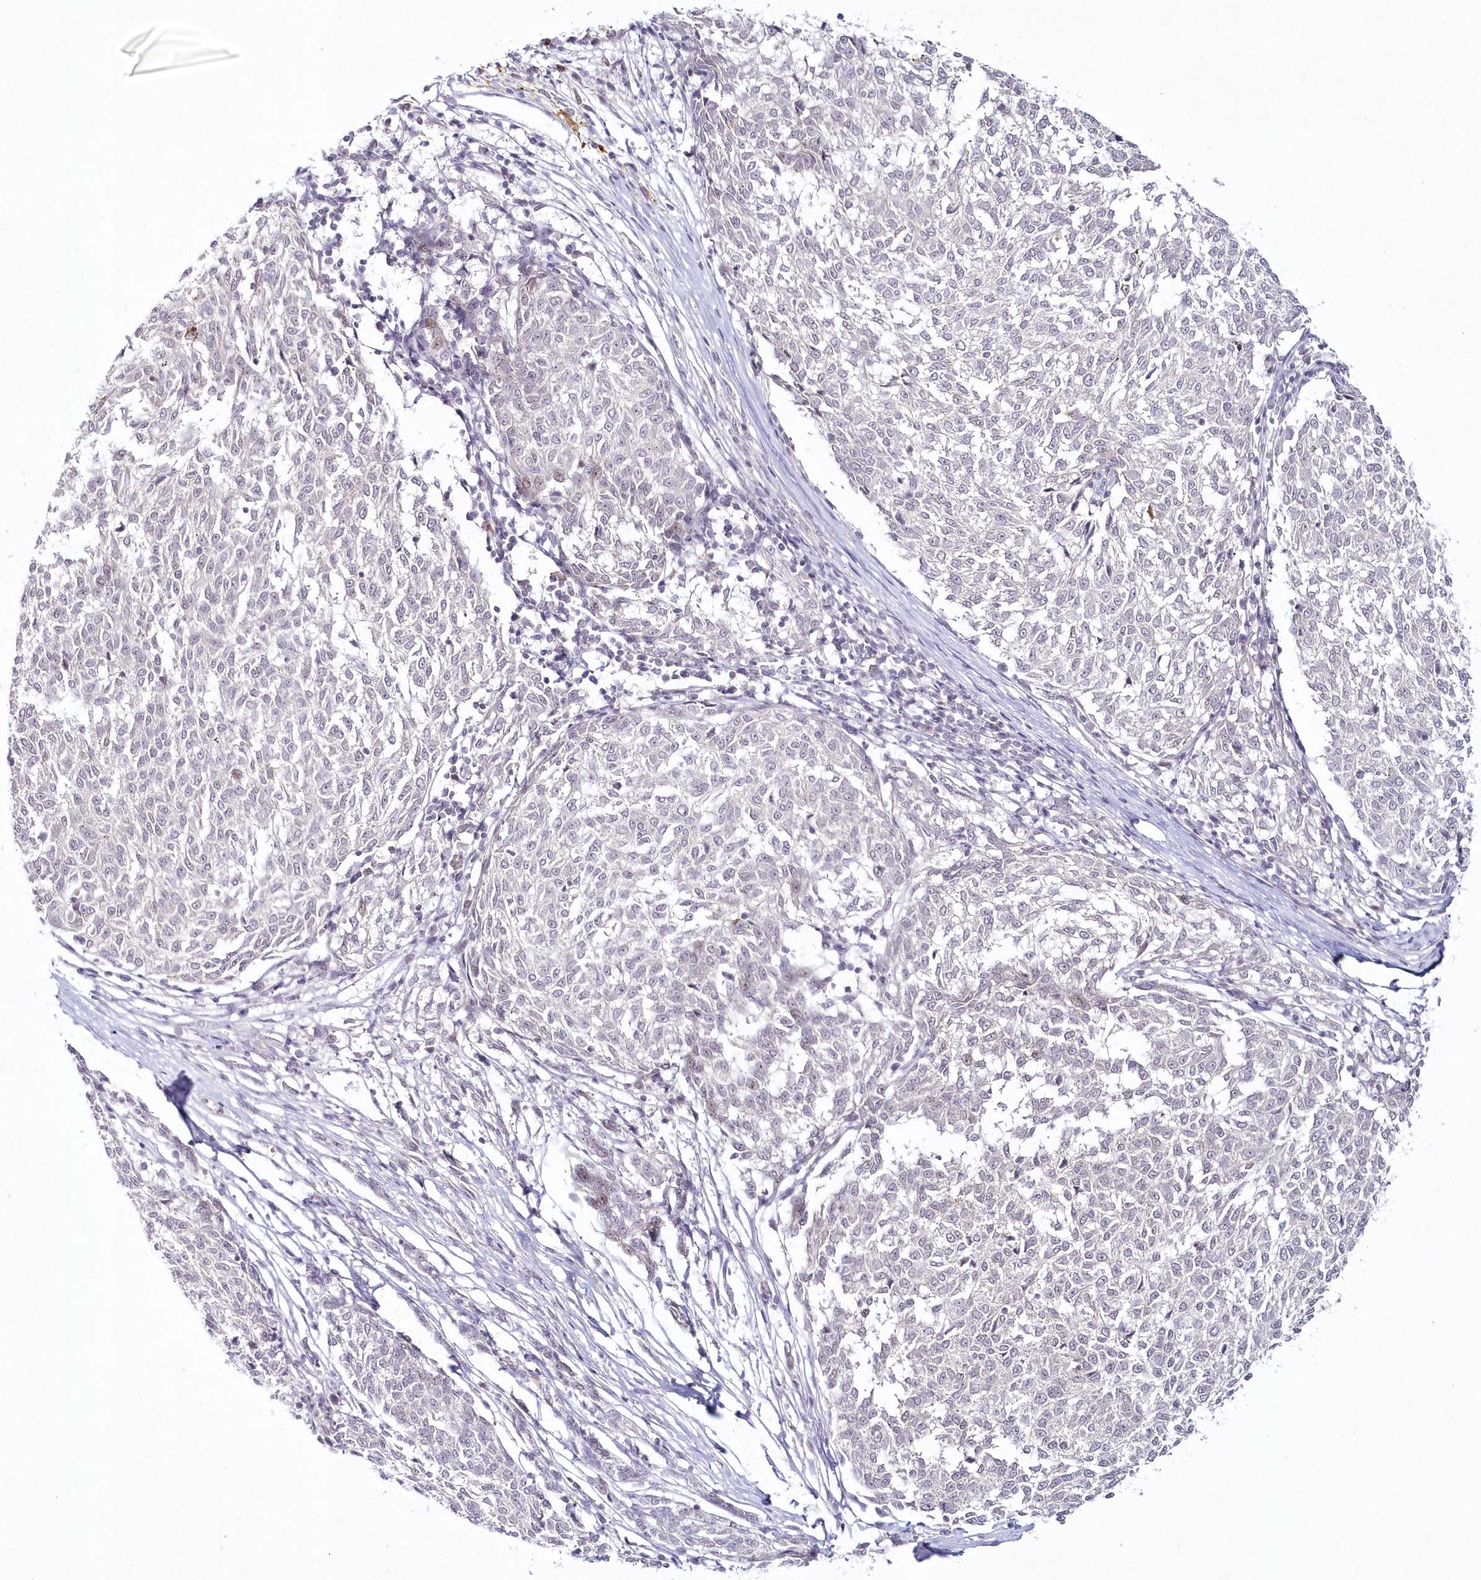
{"staining": {"intensity": "negative", "quantity": "none", "location": "none"}, "tissue": "melanoma", "cell_type": "Tumor cells", "image_type": "cancer", "snomed": [{"axis": "morphology", "description": "Malignant melanoma, NOS"}, {"axis": "topography", "description": "Skin"}], "caption": "Image shows no protein expression in tumor cells of melanoma tissue.", "gene": "HYCC2", "patient": {"sex": "female", "age": 72}}